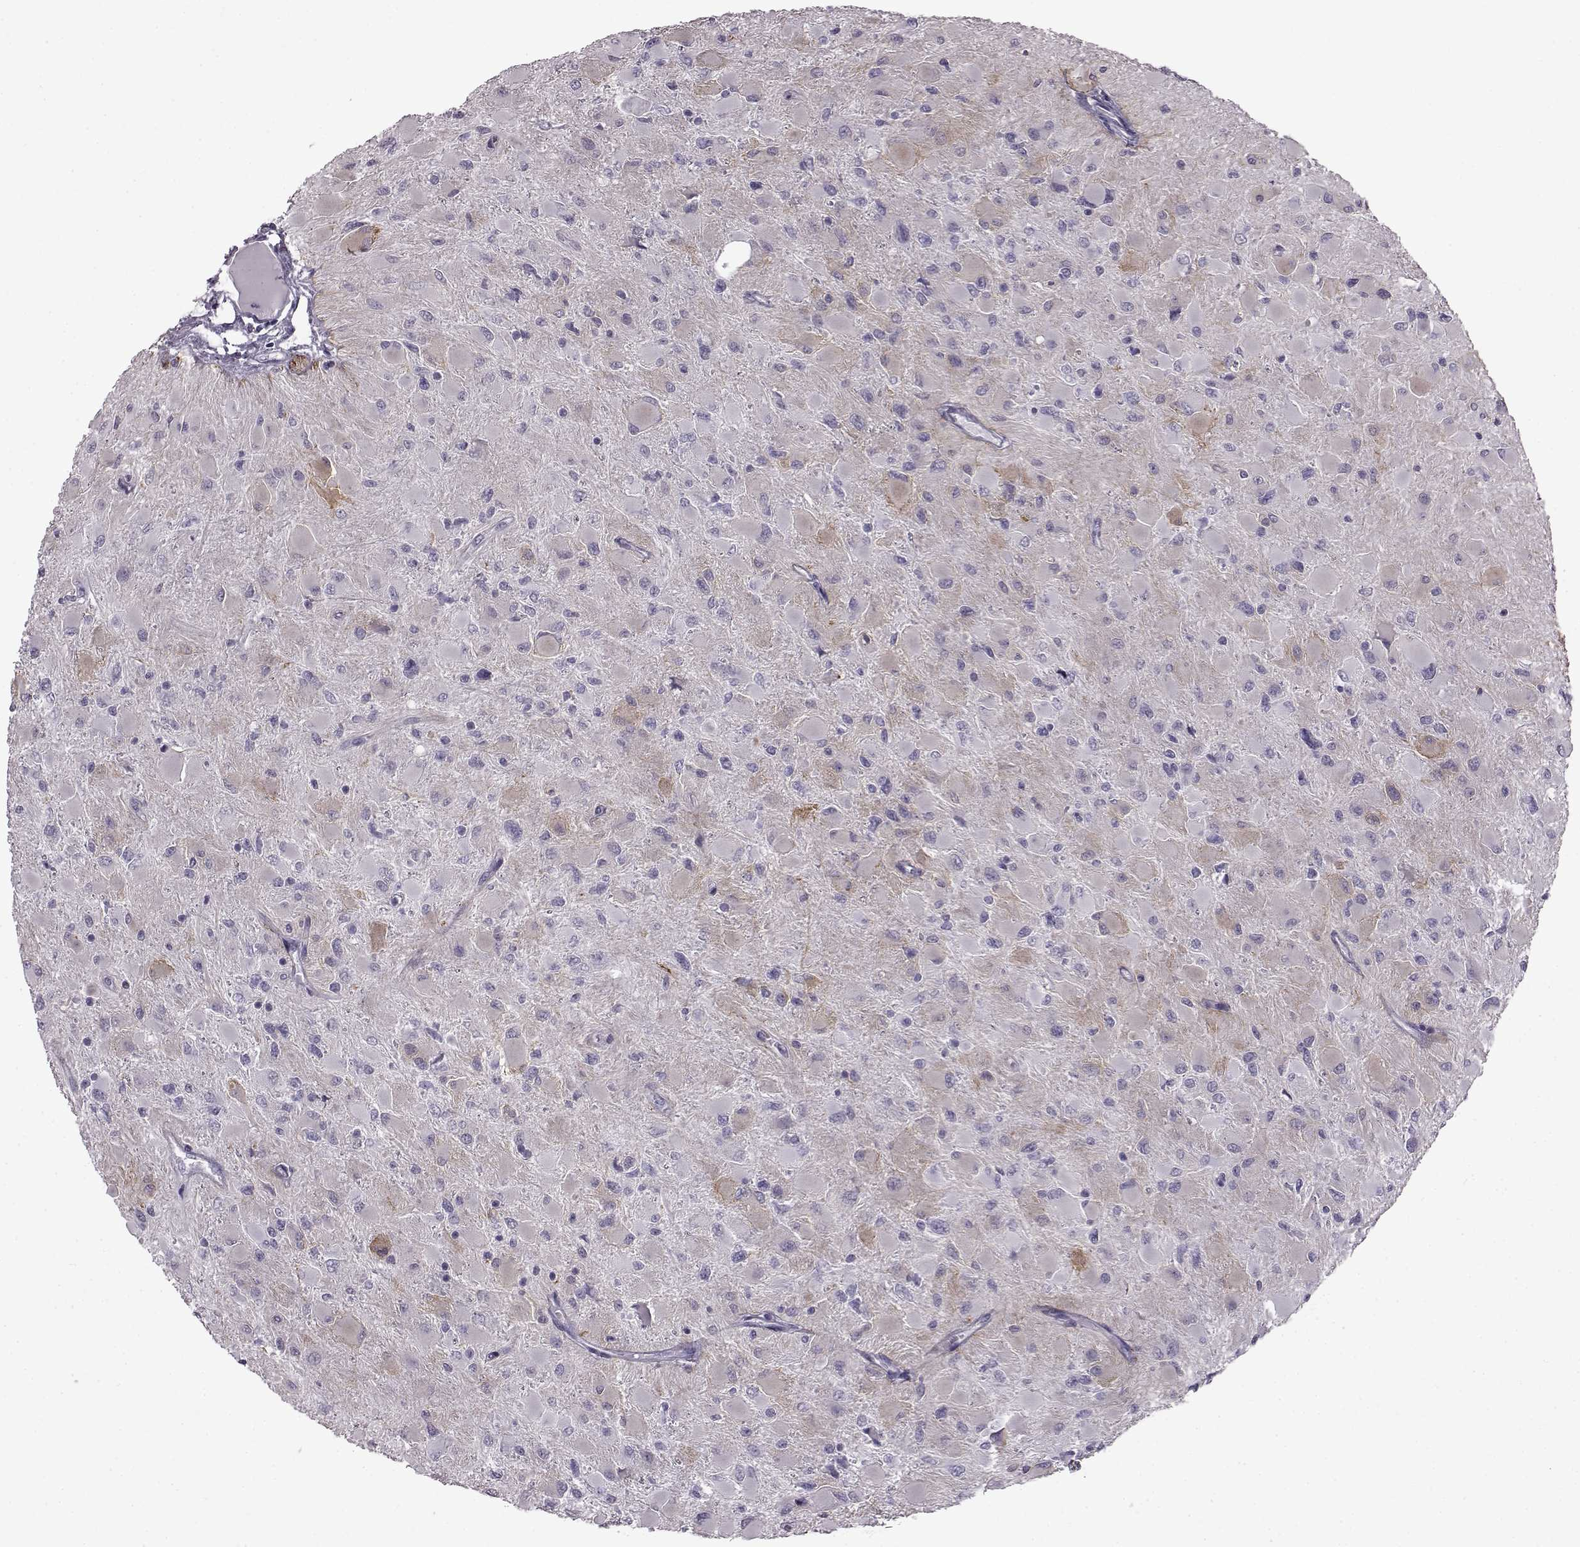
{"staining": {"intensity": "negative", "quantity": "none", "location": "none"}, "tissue": "glioma", "cell_type": "Tumor cells", "image_type": "cancer", "snomed": [{"axis": "morphology", "description": "Glioma, malignant, High grade"}, {"axis": "topography", "description": "Cerebral cortex"}], "caption": "Image shows no protein expression in tumor cells of glioma tissue.", "gene": "SLC28A2", "patient": {"sex": "female", "age": 36}}